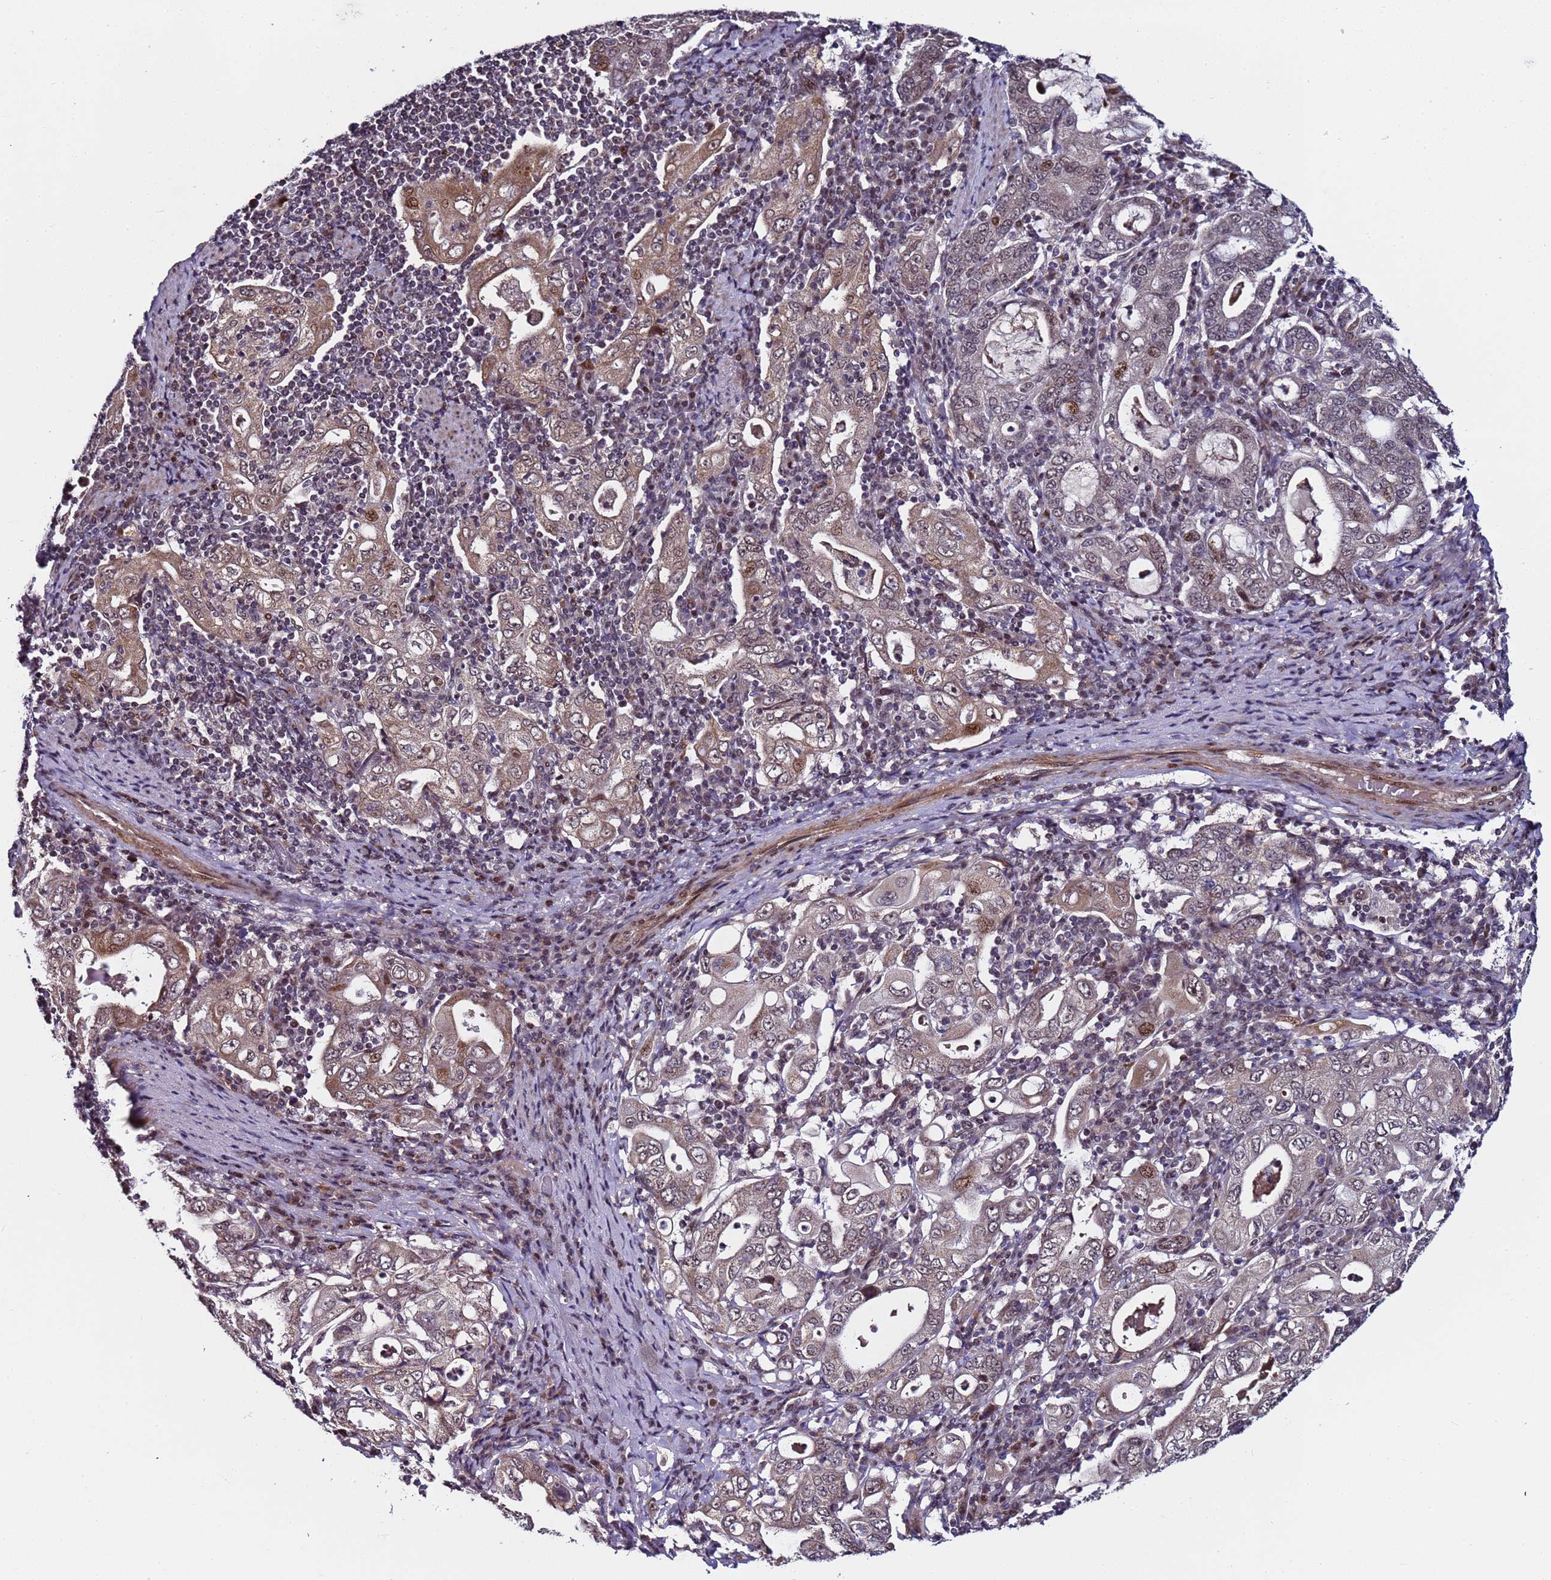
{"staining": {"intensity": "weak", "quantity": "25%-75%", "location": "cytoplasmic/membranous"}, "tissue": "stomach cancer", "cell_type": "Tumor cells", "image_type": "cancer", "snomed": [{"axis": "morphology", "description": "Normal tissue, NOS"}, {"axis": "morphology", "description": "Adenocarcinoma, NOS"}, {"axis": "topography", "description": "Esophagus"}, {"axis": "topography", "description": "Stomach, upper"}, {"axis": "topography", "description": "Peripheral nerve tissue"}], "caption": "Protein staining shows weak cytoplasmic/membranous staining in about 25%-75% of tumor cells in stomach adenocarcinoma.", "gene": "PPM1H", "patient": {"sex": "male", "age": 62}}